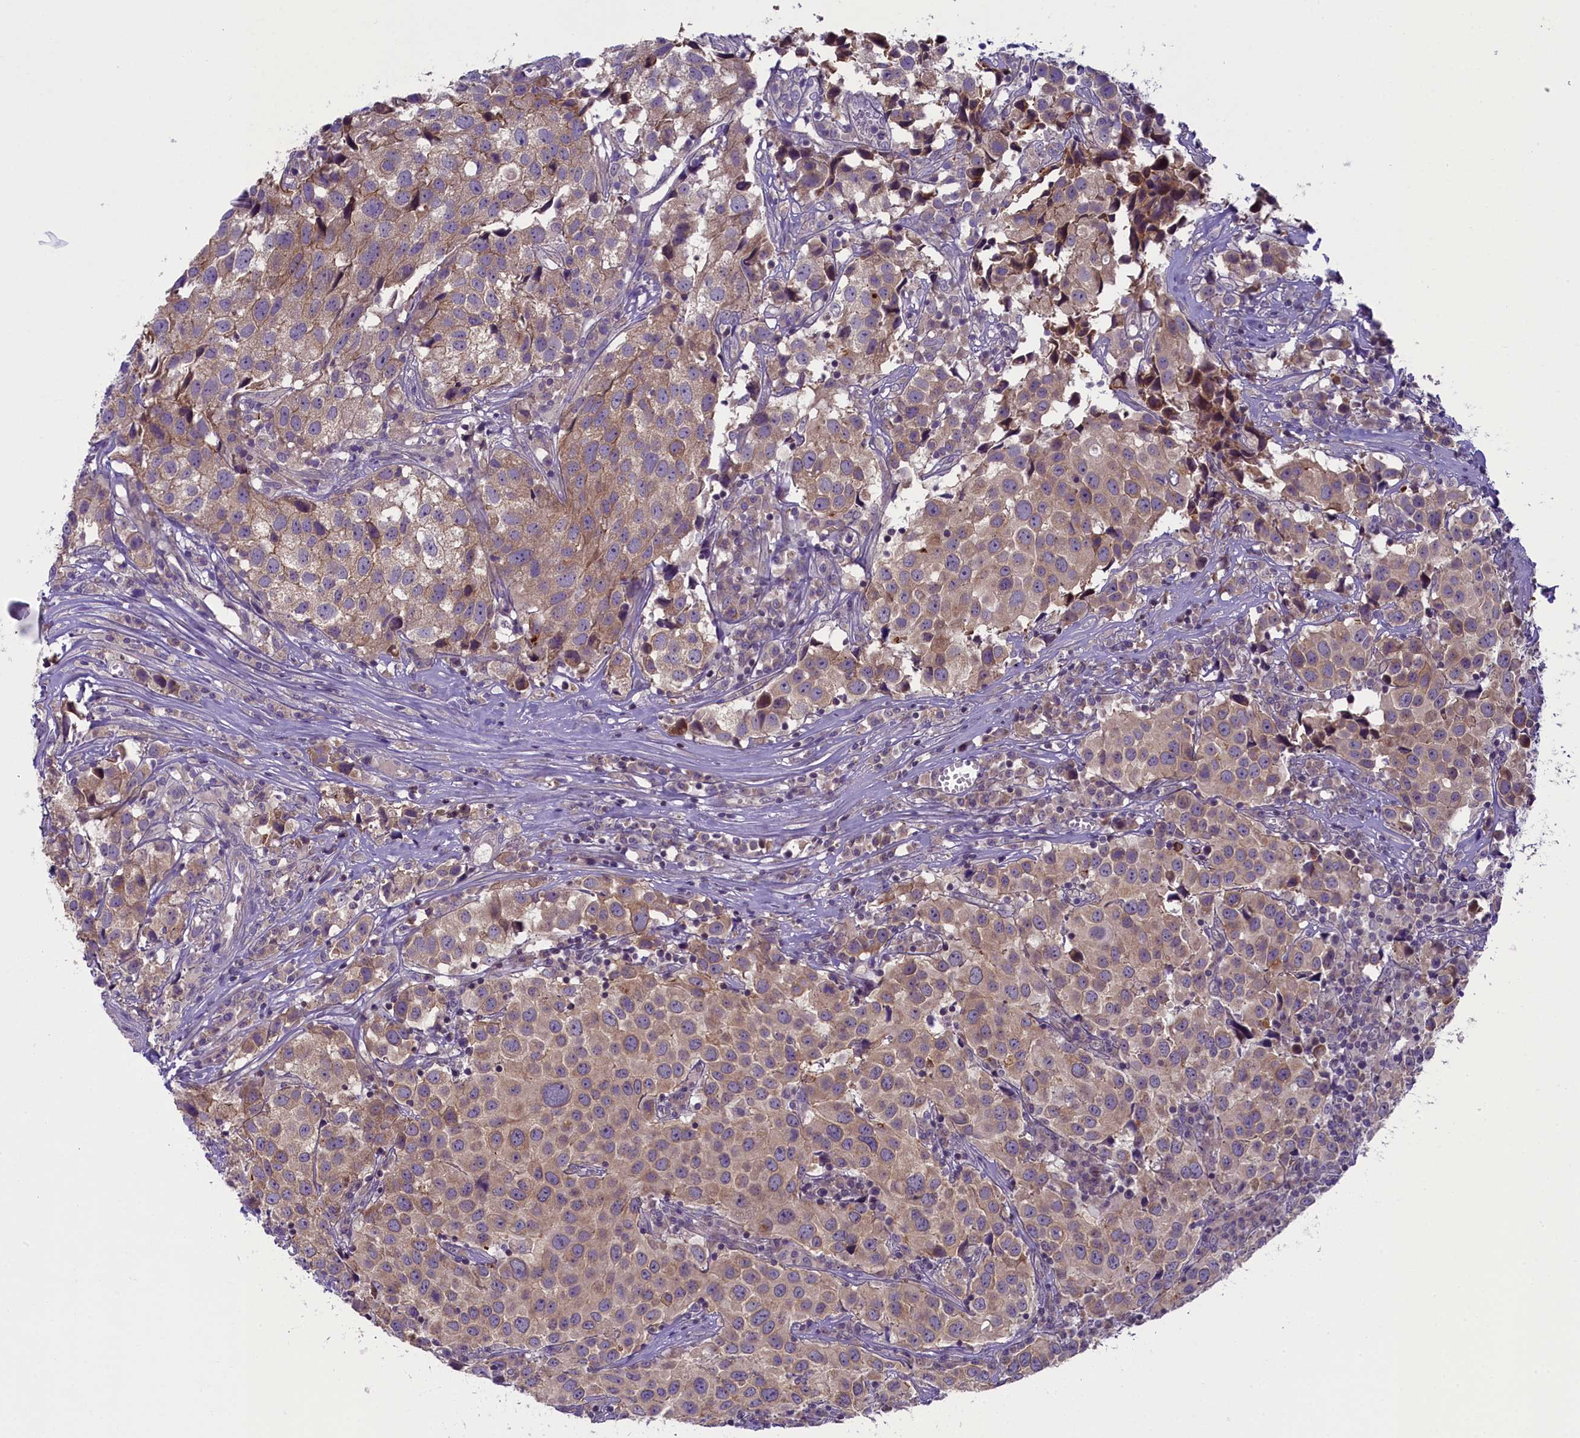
{"staining": {"intensity": "weak", "quantity": "25%-75%", "location": "cytoplasmic/membranous"}, "tissue": "urothelial cancer", "cell_type": "Tumor cells", "image_type": "cancer", "snomed": [{"axis": "morphology", "description": "Urothelial carcinoma, High grade"}, {"axis": "topography", "description": "Urinary bladder"}], "caption": "Tumor cells demonstrate low levels of weak cytoplasmic/membranous expression in approximately 25%-75% of cells in urothelial carcinoma (high-grade).", "gene": "CCL23", "patient": {"sex": "female", "age": 75}}